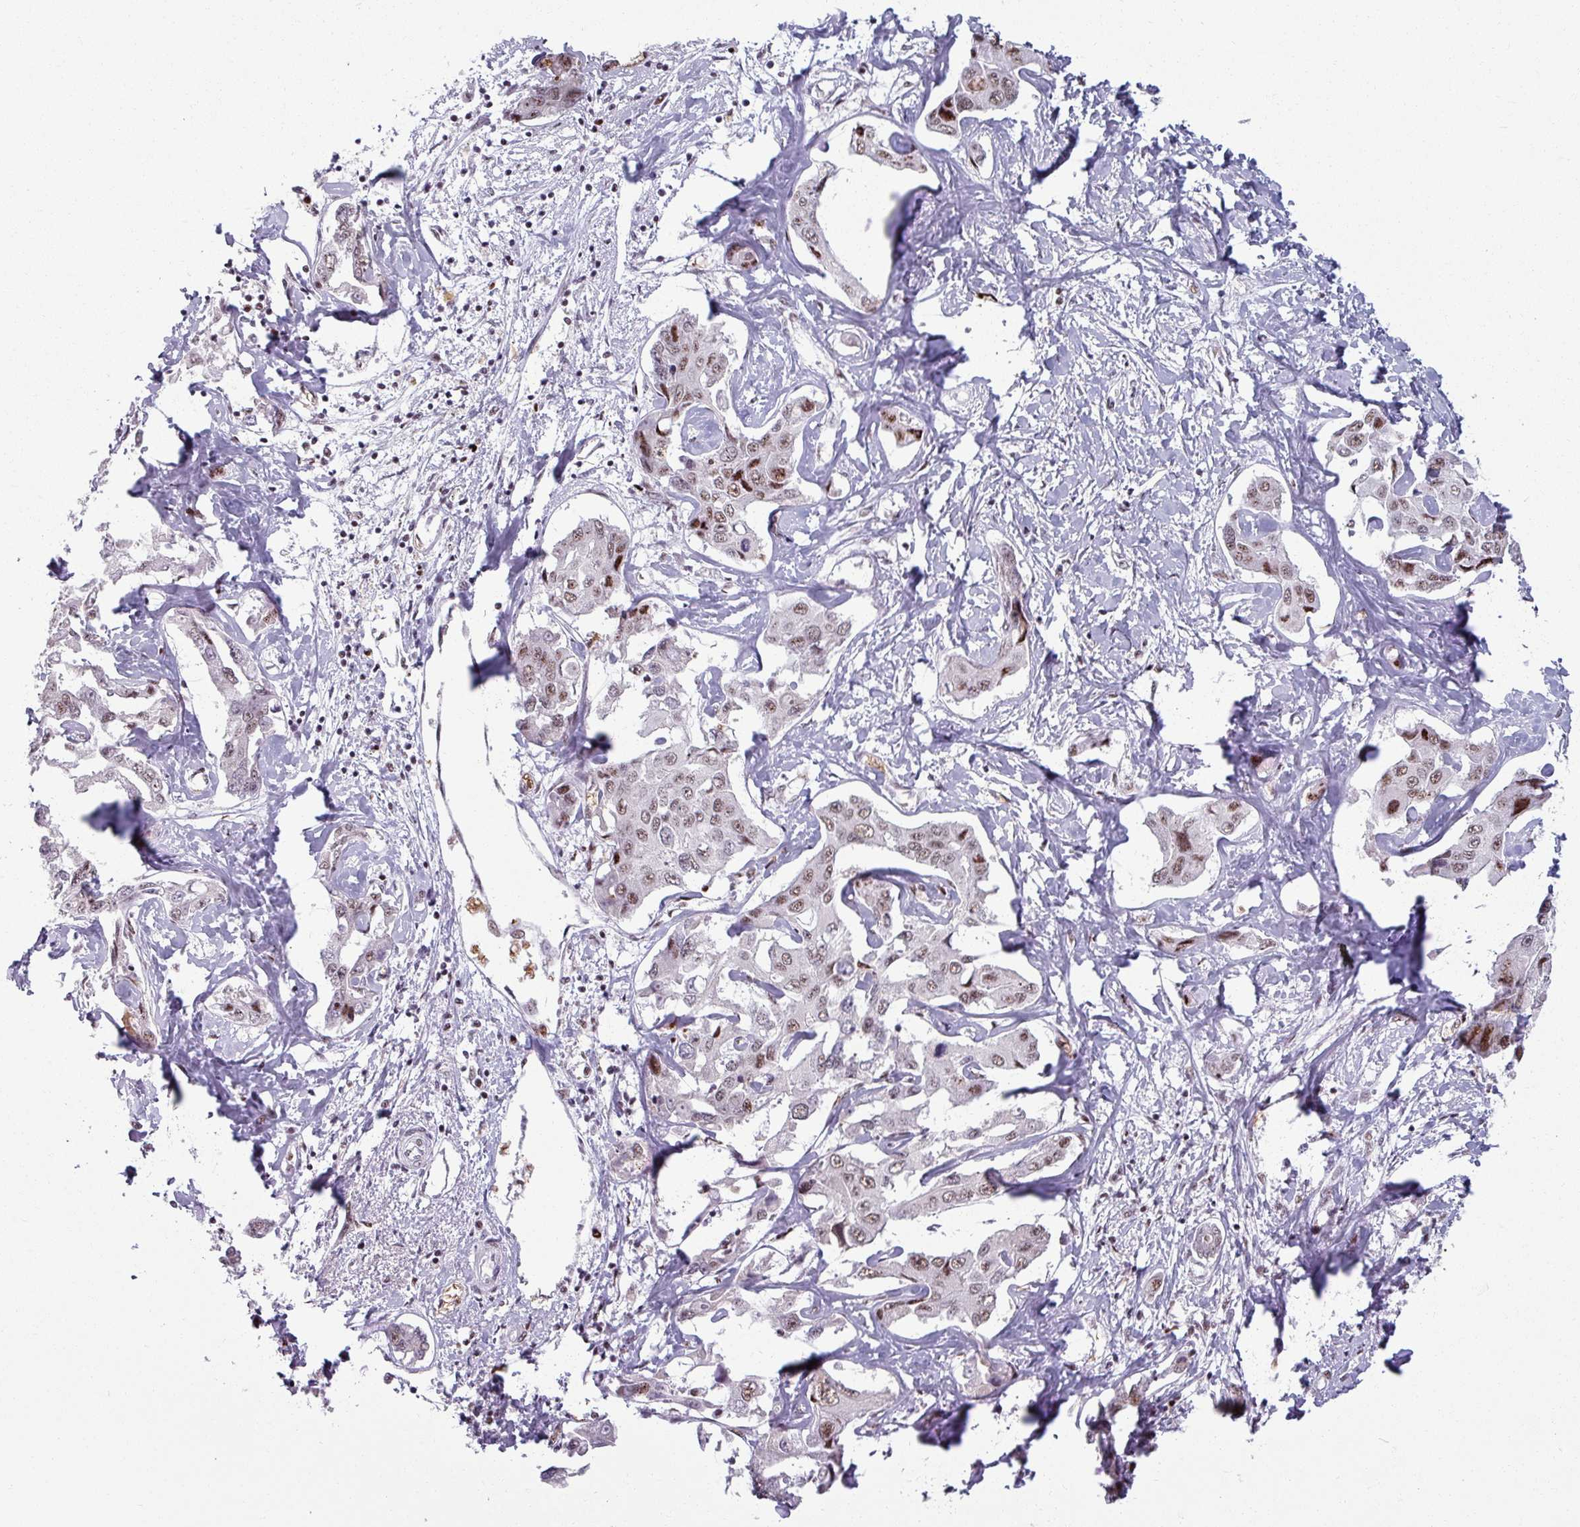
{"staining": {"intensity": "weak", "quantity": "25%-75%", "location": "nuclear"}, "tissue": "liver cancer", "cell_type": "Tumor cells", "image_type": "cancer", "snomed": [{"axis": "morphology", "description": "Cholangiocarcinoma"}, {"axis": "topography", "description": "Liver"}], "caption": "An image of liver cancer stained for a protein reveals weak nuclear brown staining in tumor cells. (Stains: DAB (3,3'-diaminobenzidine) in brown, nuclei in blue, Microscopy: brightfield microscopy at high magnification).", "gene": "NCOR1", "patient": {"sex": "male", "age": 59}}